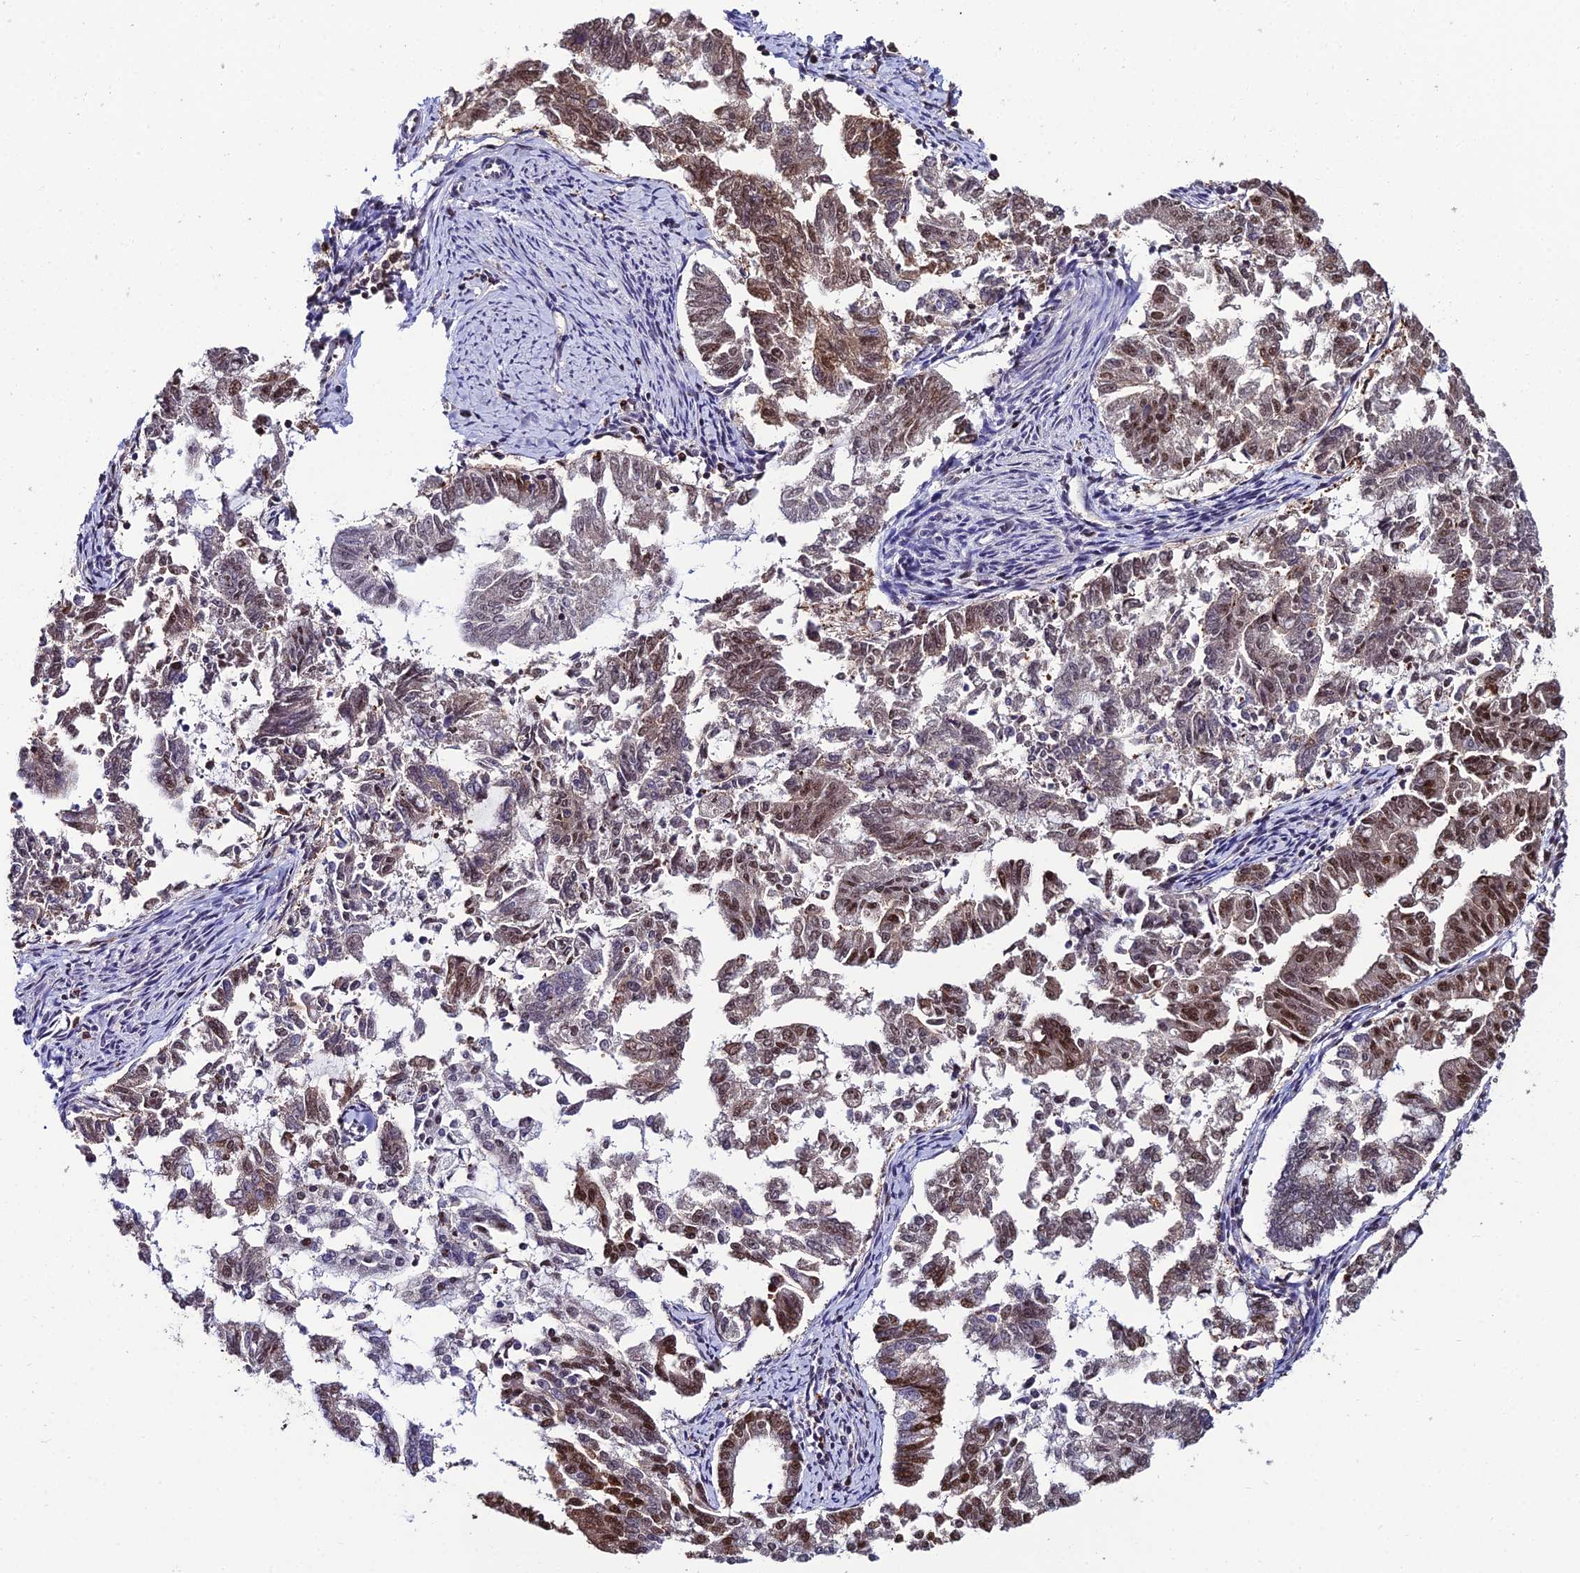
{"staining": {"intensity": "moderate", "quantity": "<25%", "location": "cytoplasmic/membranous,nuclear"}, "tissue": "endometrial cancer", "cell_type": "Tumor cells", "image_type": "cancer", "snomed": [{"axis": "morphology", "description": "Adenocarcinoma, NOS"}, {"axis": "topography", "description": "Endometrium"}], "caption": "This is a micrograph of immunohistochemistry staining of endometrial cancer, which shows moderate expression in the cytoplasmic/membranous and nuclear of tumor cells.", "gene": "PPP4C", "patient": {"sex": "female", "age": 79}}